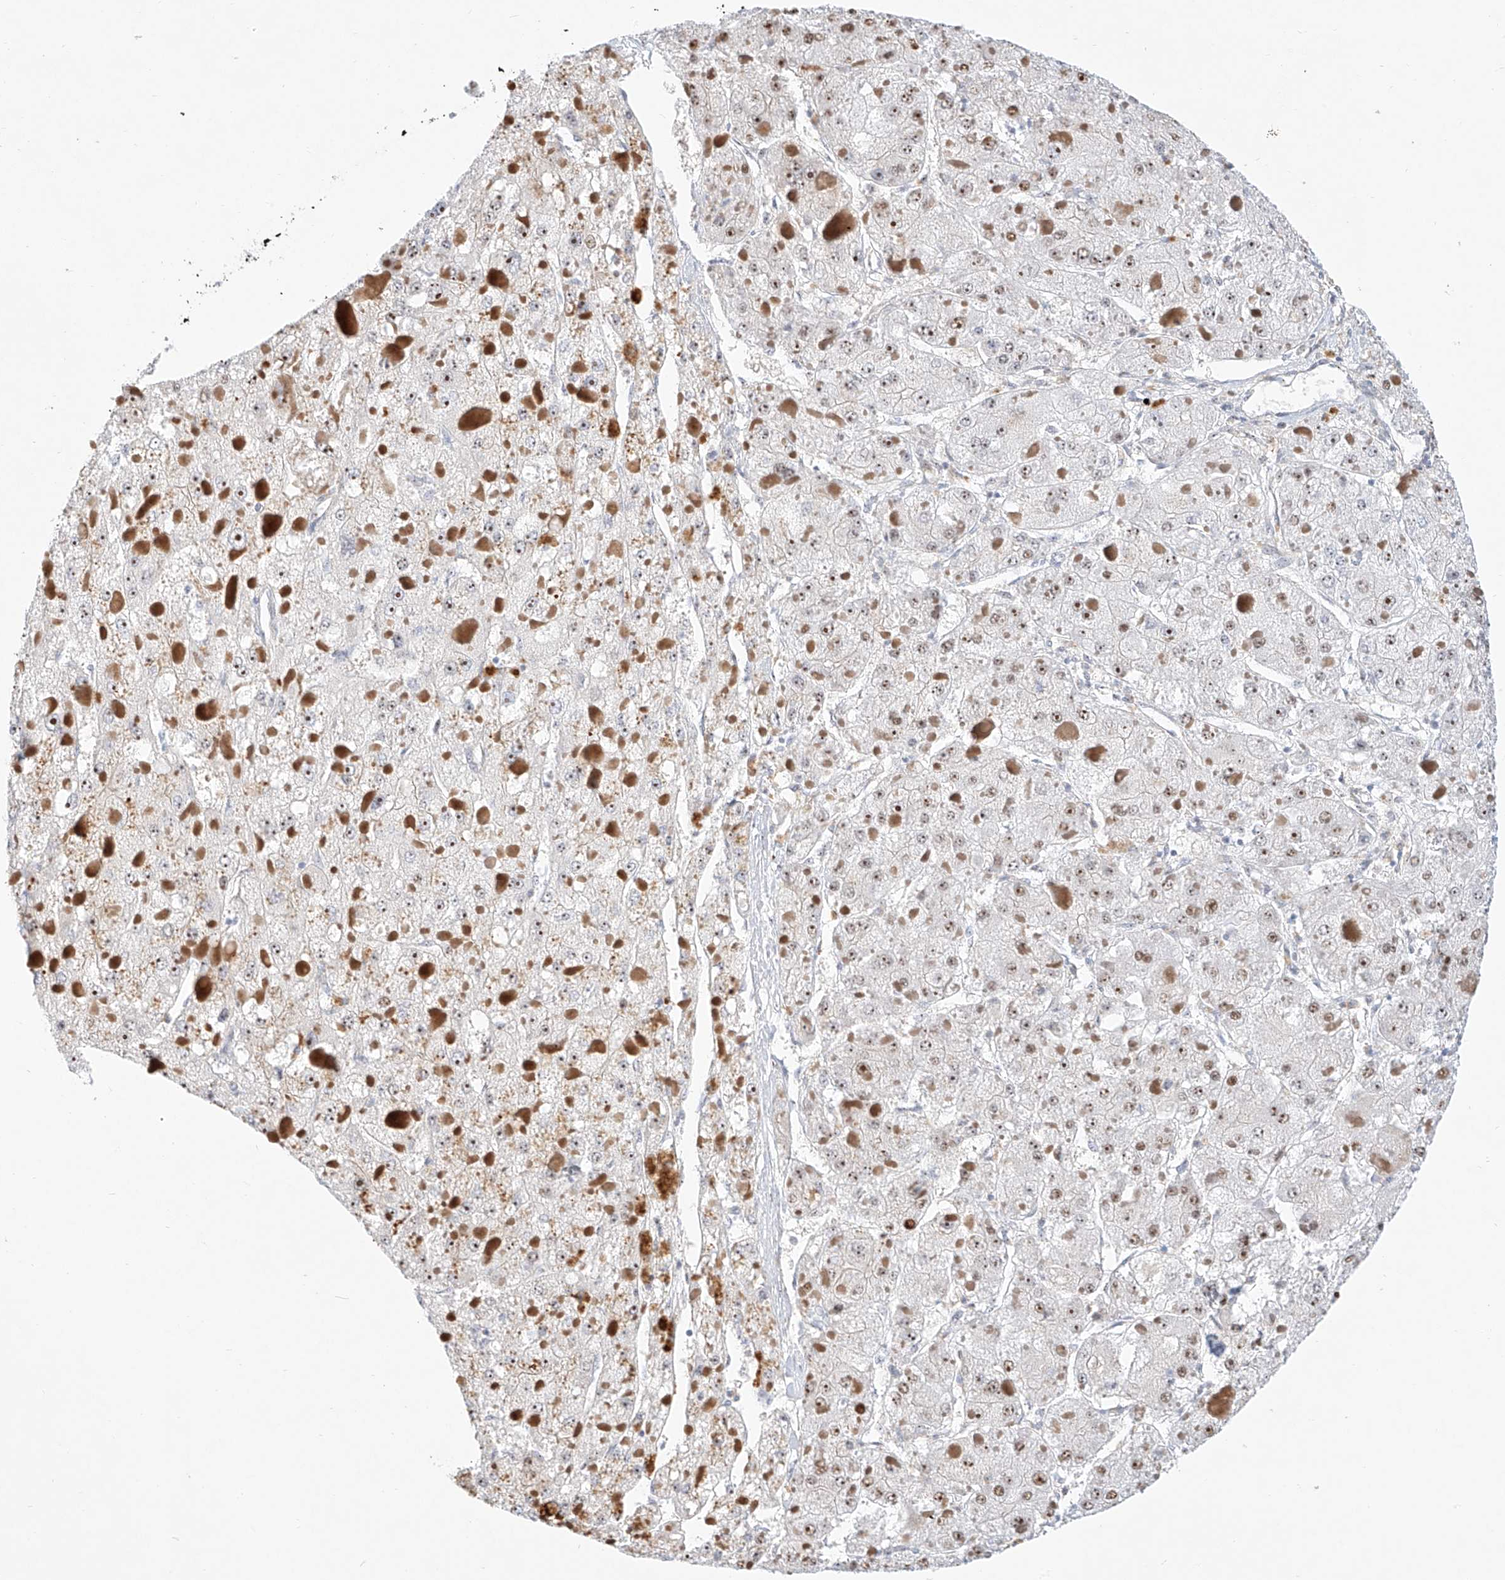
{"staining": {"intensity": "moderate", "quantity": ">75%", "location": "nuclear"}, "tissue": "liver cancer", "cell_type": "Tumor cells", "image_type": "cancer", "snomed": [{"axis": "morphology", "description": "Carcinoma, Hepatocellular, NOS"}, {"axis": "topography", "description": "Liver"}], "caption": "The image reveals staining of liver cancer, revealing moderate nuclear protein positivity (brown color) within tumor cells. The staining was performed using DAB (3,3'-diaminobenzidine) to visualize the protein expression in brown, while the nuclei were stained in blue with hematoxylin (Magnification: 20x).", "gene": "SNU13", "patient": {"sex": "female", "age": 73}}